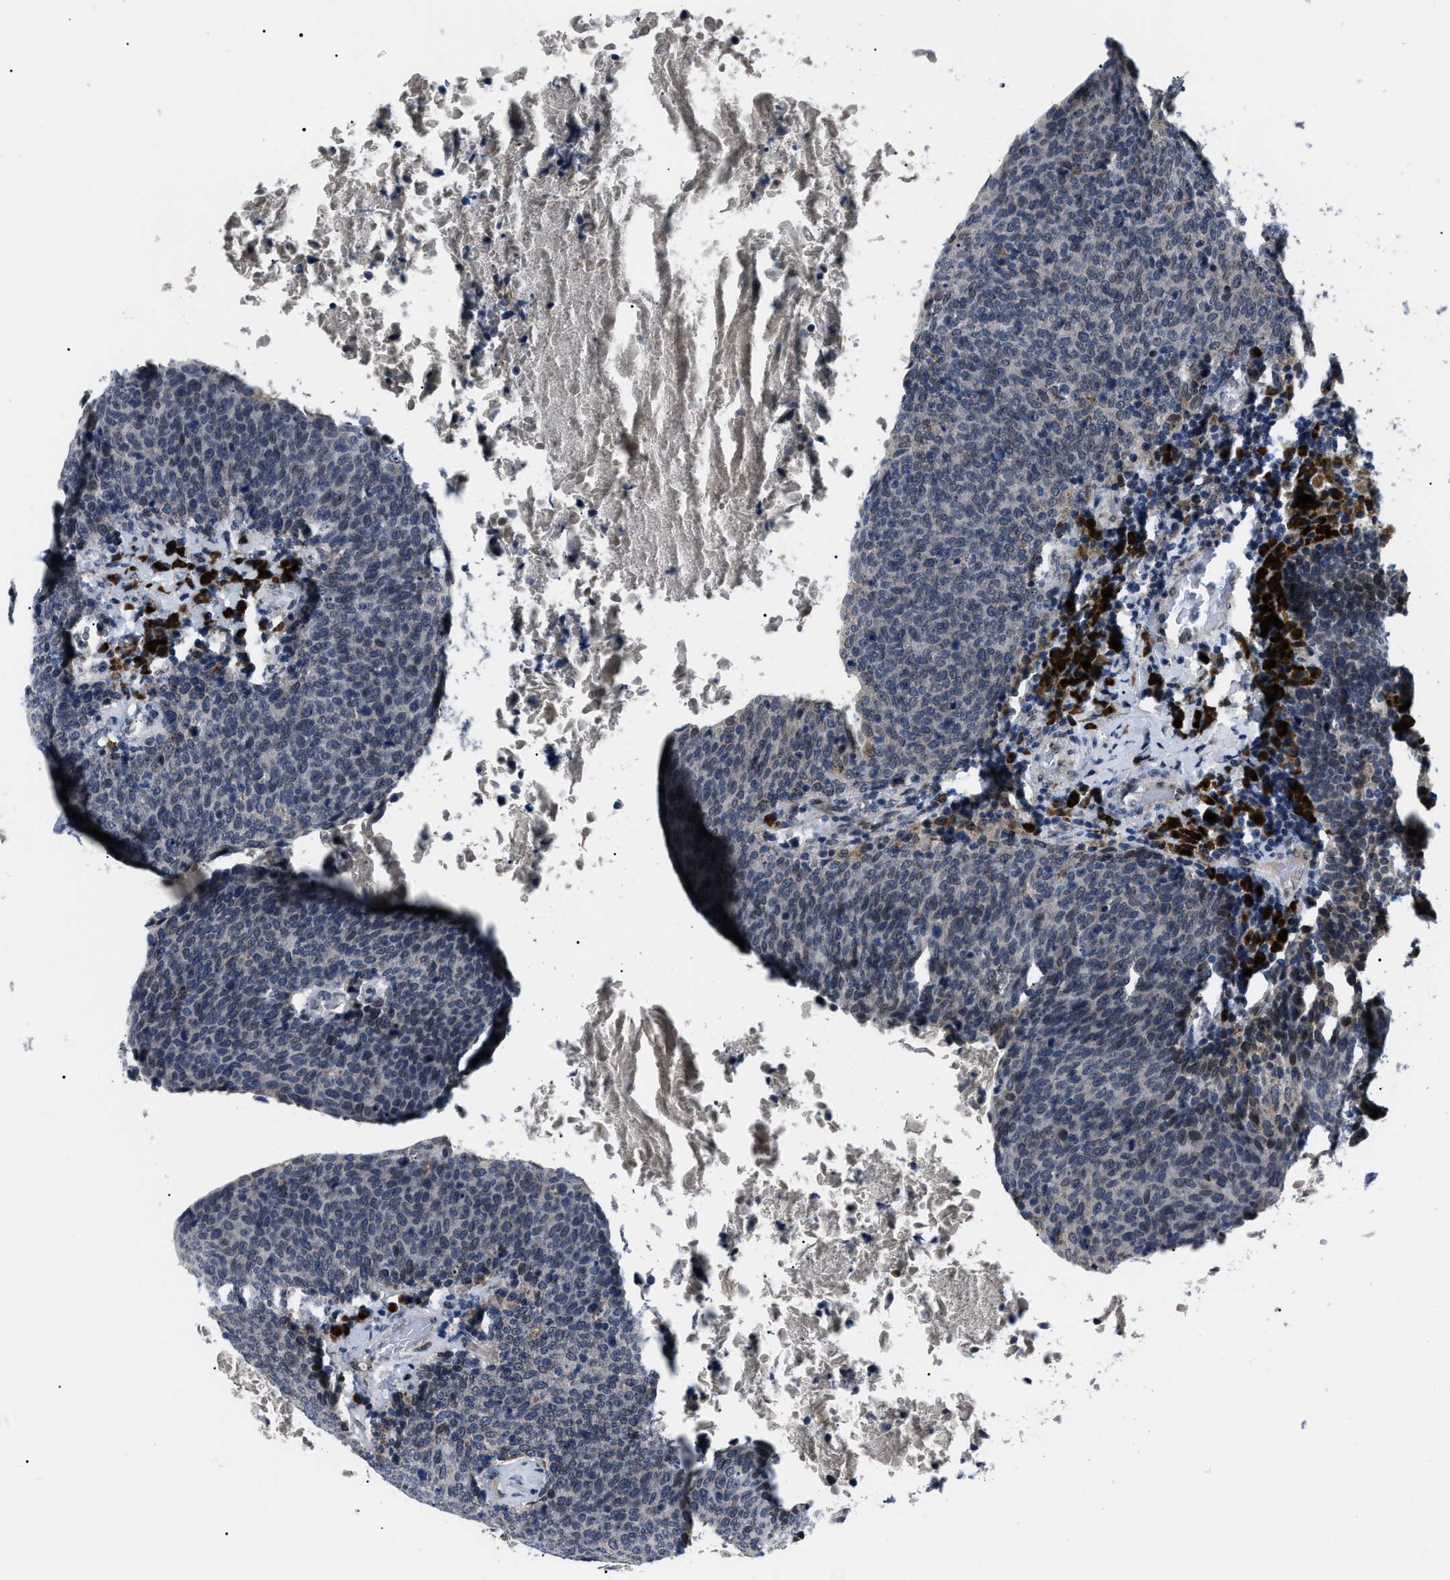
{"staining": {"intensity": "negative", "quantity": "none", "location": "none"}, "tissue": "head and neck cancer", "cell_type": "Tumor cells", "image_type": "cancer", "snomed": [{"axis": "morphology", "description": "Squamous cell carcinoma, NOS"}, {"axis": "morphology", "description": "Squamous cell carcinoma, metastatic, NOS"}, {"axis": "topography", "description": "Lymph node"}, {"axis": "topography", "description": "Head-Neck"}], "caption": "This is an IHC image of human head and neck cancer. There is no staining in tumor cells.", "gene": "LRRC14", "patient": {"sex": "male", "age": 62}}